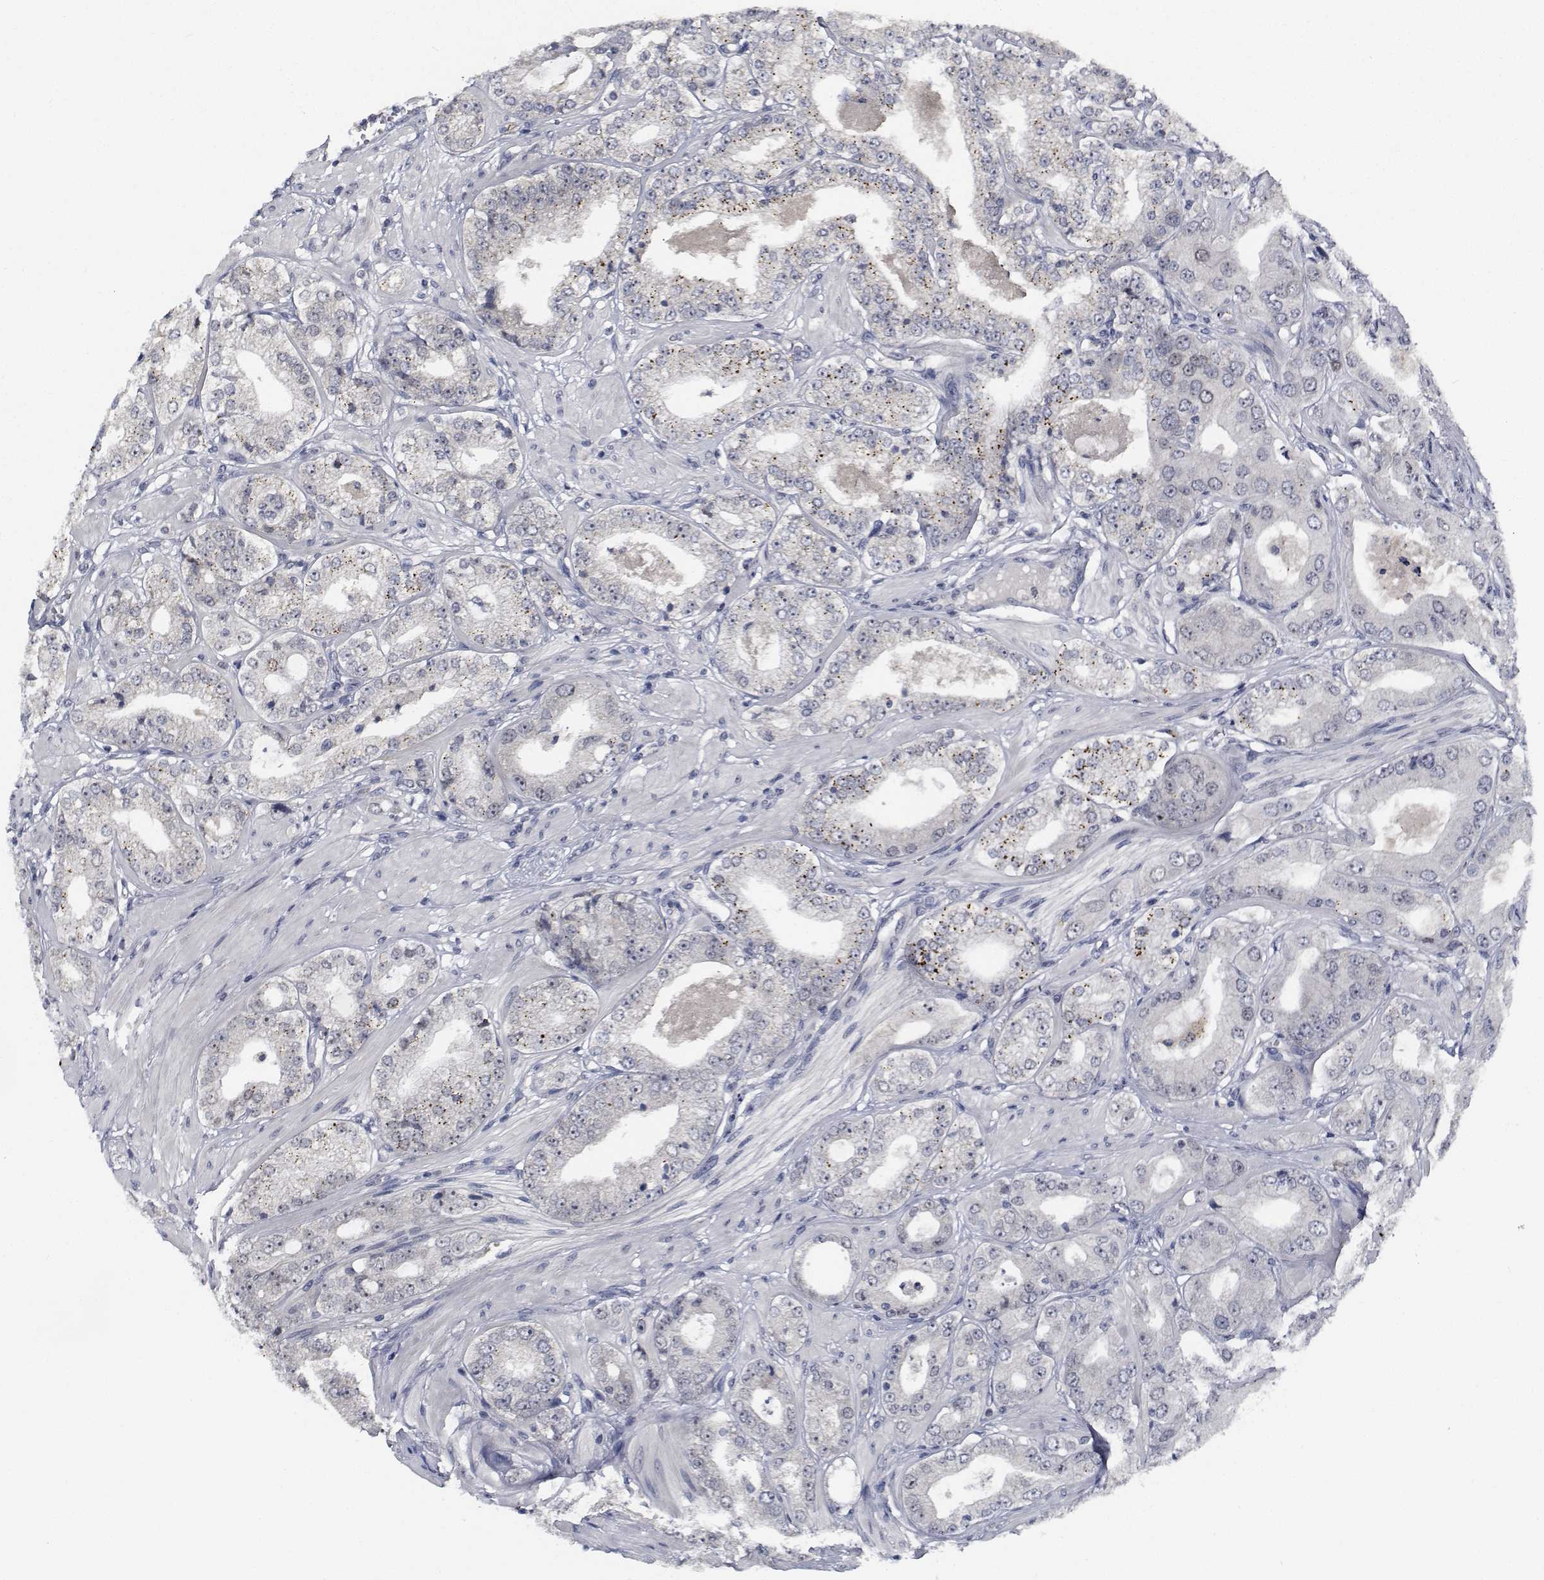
{"staining": {"intensity": "moderate", "quantity": "<25%", "location": "cytoplasmic/membranous"}, "tissue": "prostate cancer", "cell_type": "Tumor cells", "image_type": "cancer", "snomed": [{"axis": "morphology", "description": "Adenocarcinoma, Low grade"}, {"axis": "topography", "description": "Prostate"}], "caption": "Human adenocarcinoma (low-grade) (prostate) stained with a protein marker shows moderate staining in tumor cells.", "gene": "NVL", "patient": {"sex": "male", "age": 60}}